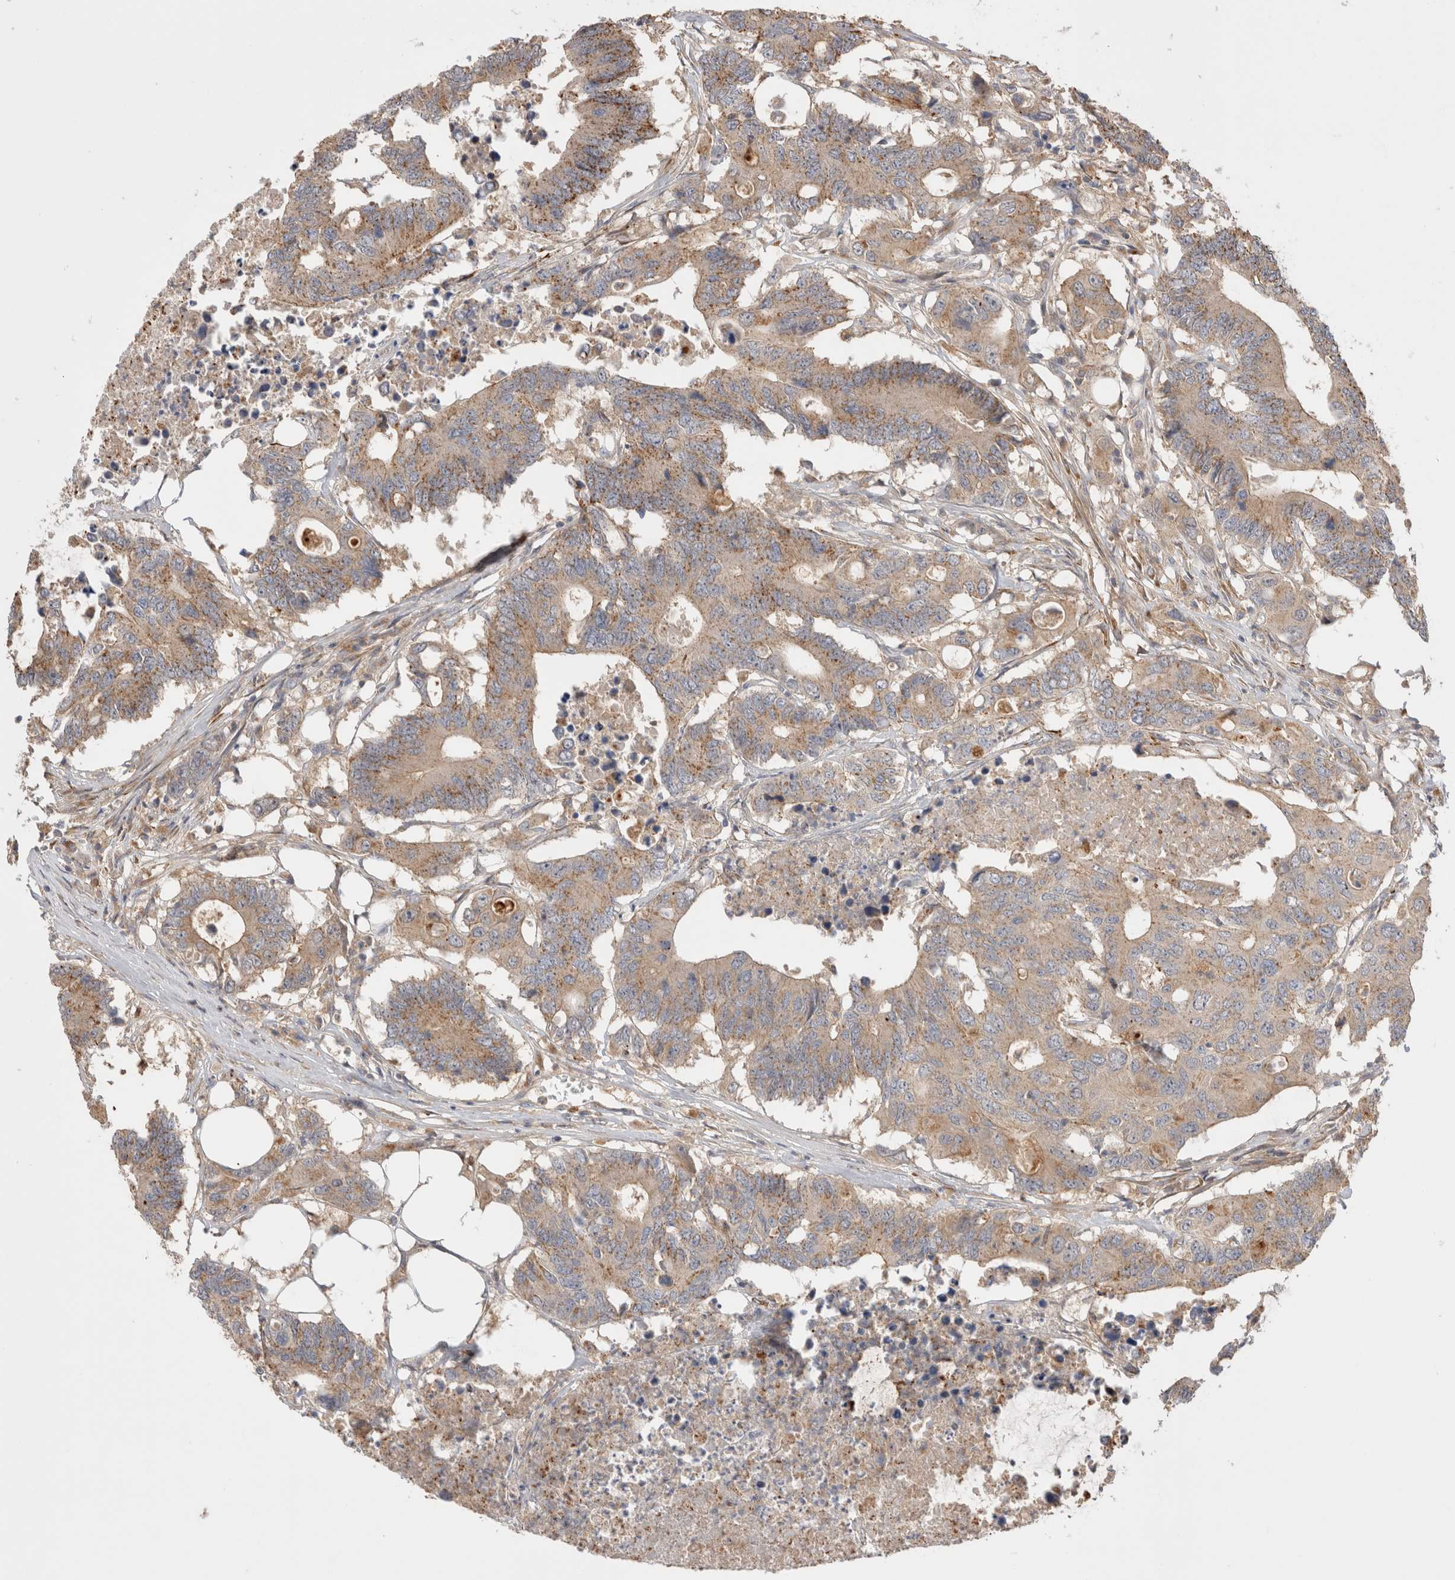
{"staining": {"intensity": "moderate", "quantity": ">75%", "location": "cytoplasmic/membranous"}, "tissue": "colorectal cancer", "cell_type": "Tumor cells", "image_type": "cancer", "snomed": [{"axis": "morphology", "description": "Adenocarcinoma, NOS"}, {"axis": "topography", "description": "Colon"}], "caption": "Colorectal adenocarcinoma tissue reveals moderate cytoplasmic/membranous positivity in approximately >75% of tumor cells, visualized by immunohistochemistry. The staining was performed using DAB (3,3'-diaminobenzidine), with brown indicating positive protein expression. Nuclei are stained blue with hematoxylin.", "gene": "VPS28", "patient": {"sex": "male", "age": 71}}